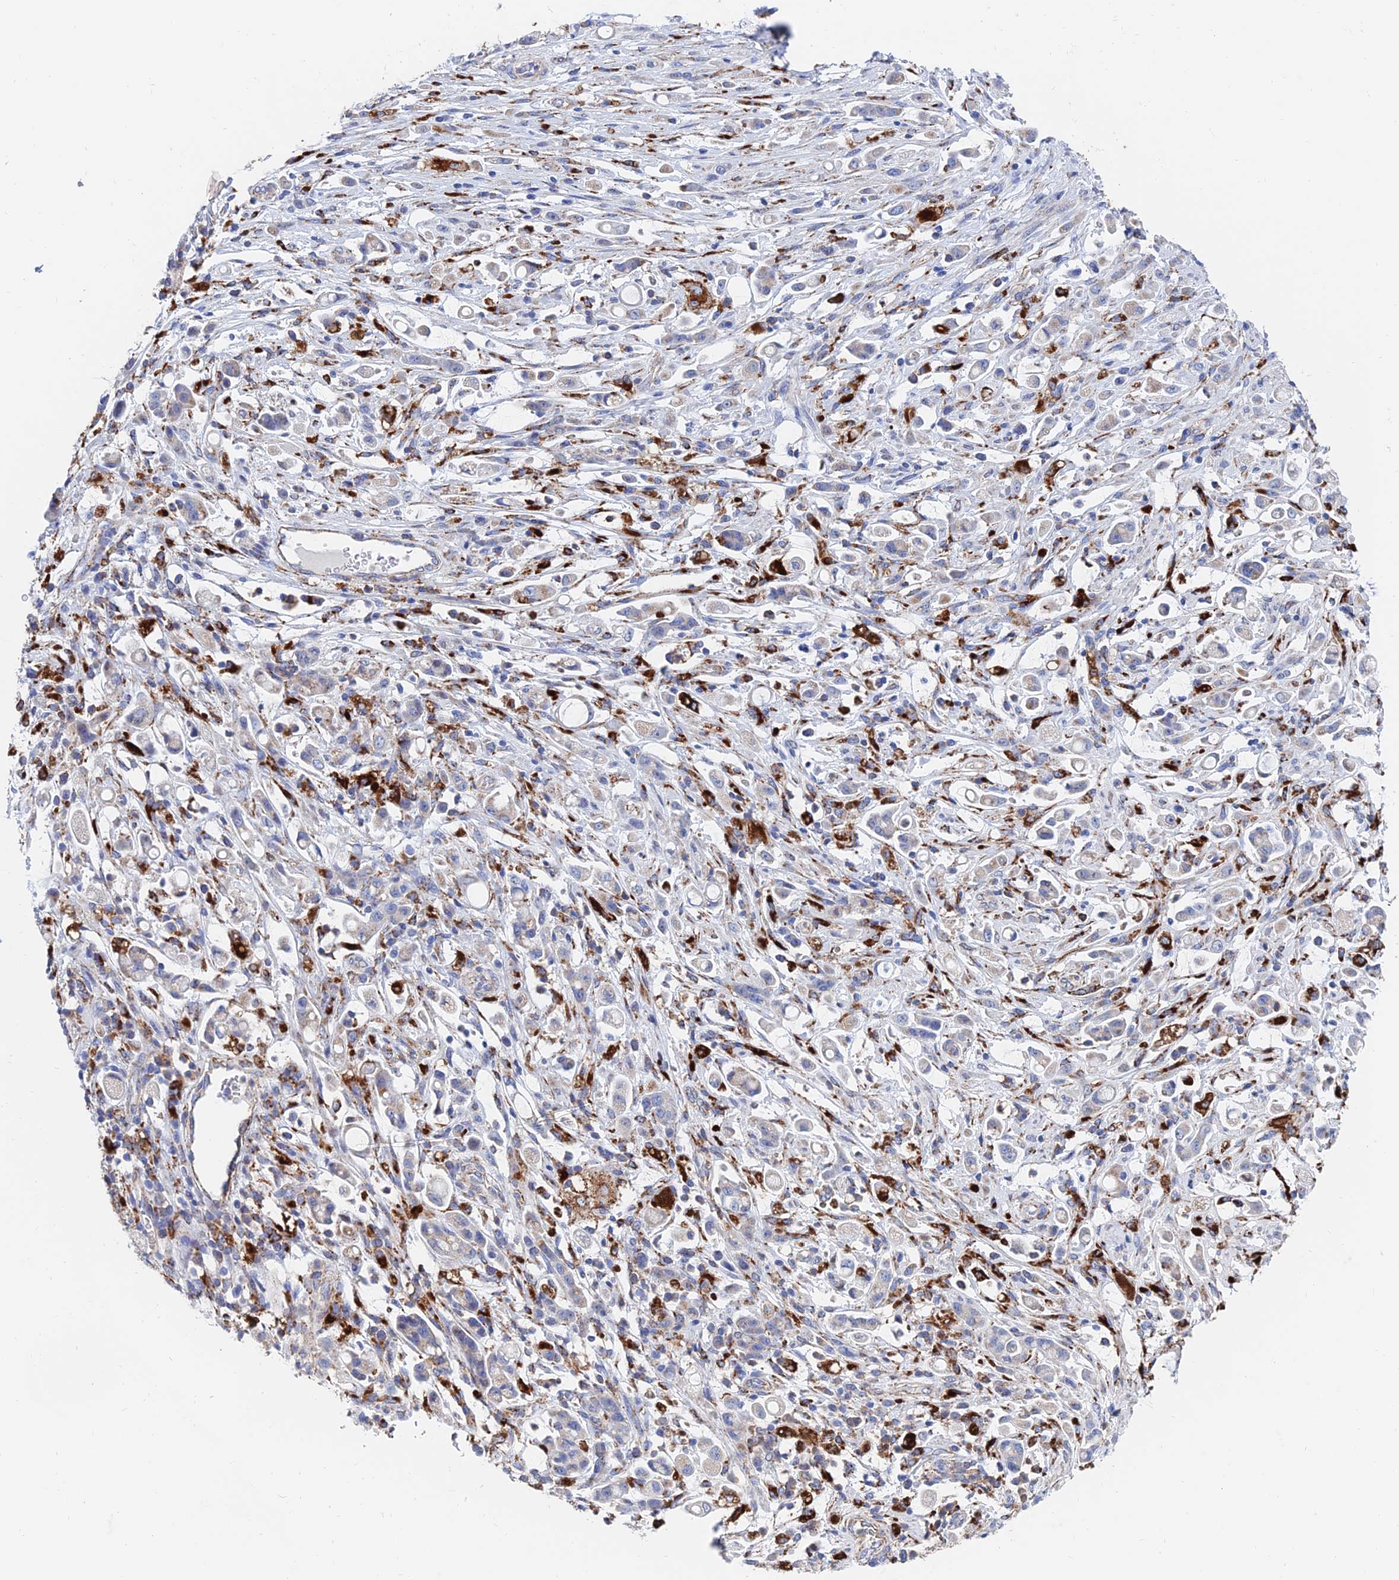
{"staining": {"intensity": "moderate", "quantity": "<25%", "location": "cytoplasmic/membranous"}, "tissue": "stomach cancer", "cell_type": "Tumor cells", "image_type": "cancer", "snomed": [{"axis": "morphology", "description": "Adenocarcinoma, NOS"}, {"axis": "topography", "description": "Stomach"}], "caption": "Human stomach cancer stained for a protein (brown) displays moderate cytoplasmic/membranous positive positivity in approximately <25% of tumor cells.", "gene": "SPNS1", "patient": {"sex": "female", "age": 60}}